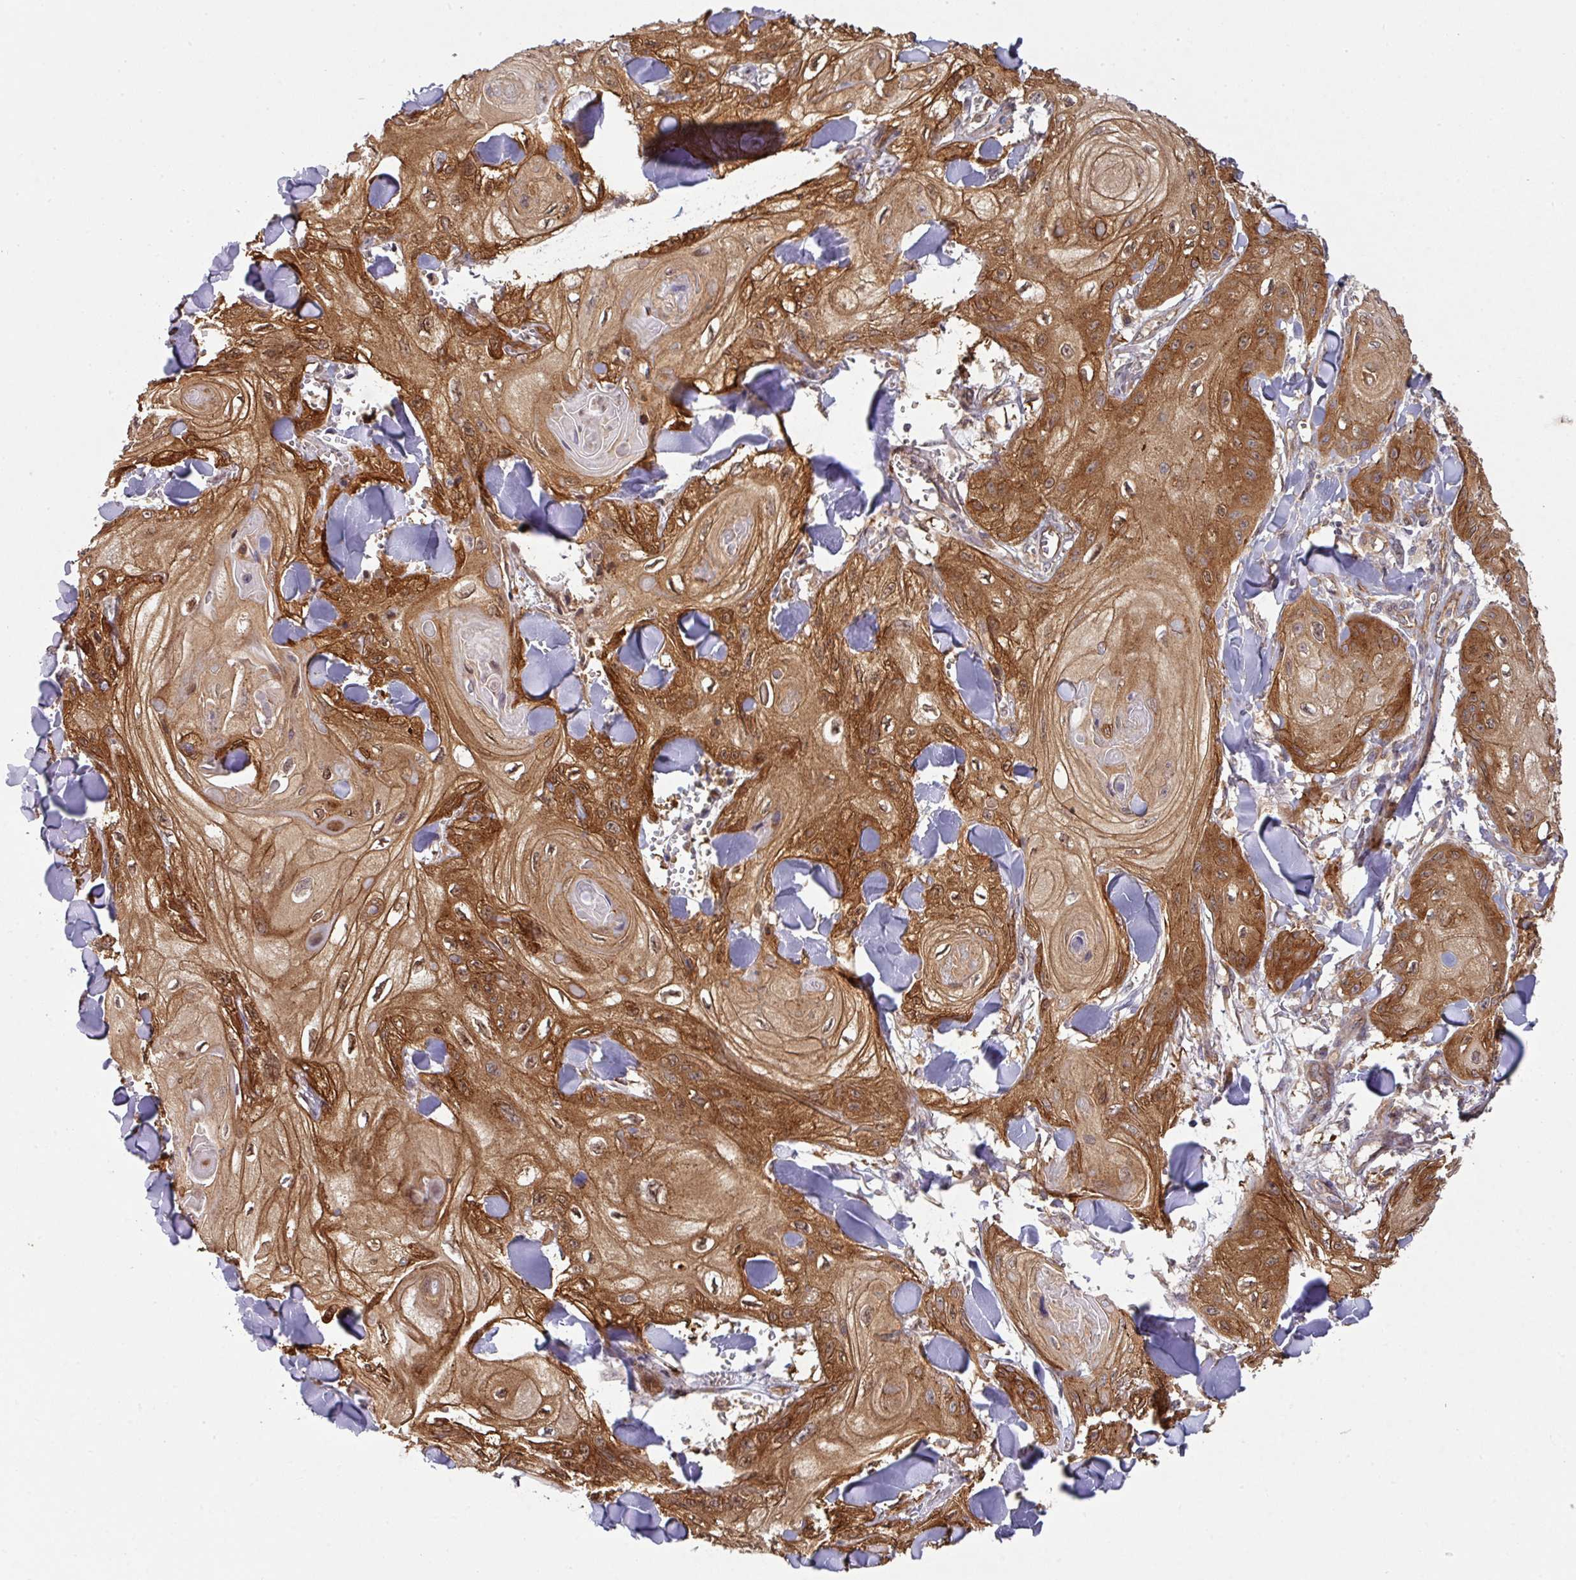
{"staining": {"intensity": "strong", "quantity": ">75%", "location": "cytoplasmic/membranous"}, "tissue": "skin cancer", "cell_type": "Tumor cells", "image_type": "cancer", "snomed": [{"axis": "morphology", "description": "Squamous cell carcinoma, NOS"}, {"axis": "topography", "description": "Skin"}], "caption": "Squamous cell carcinoma (skin) stained with immunohistochemistry reveals strong cytoplasmic/membranous staining in approximately >75% of tumor cells.", "gene": "CYFIP2", "patient": {"sex": "male", "age": 74}}